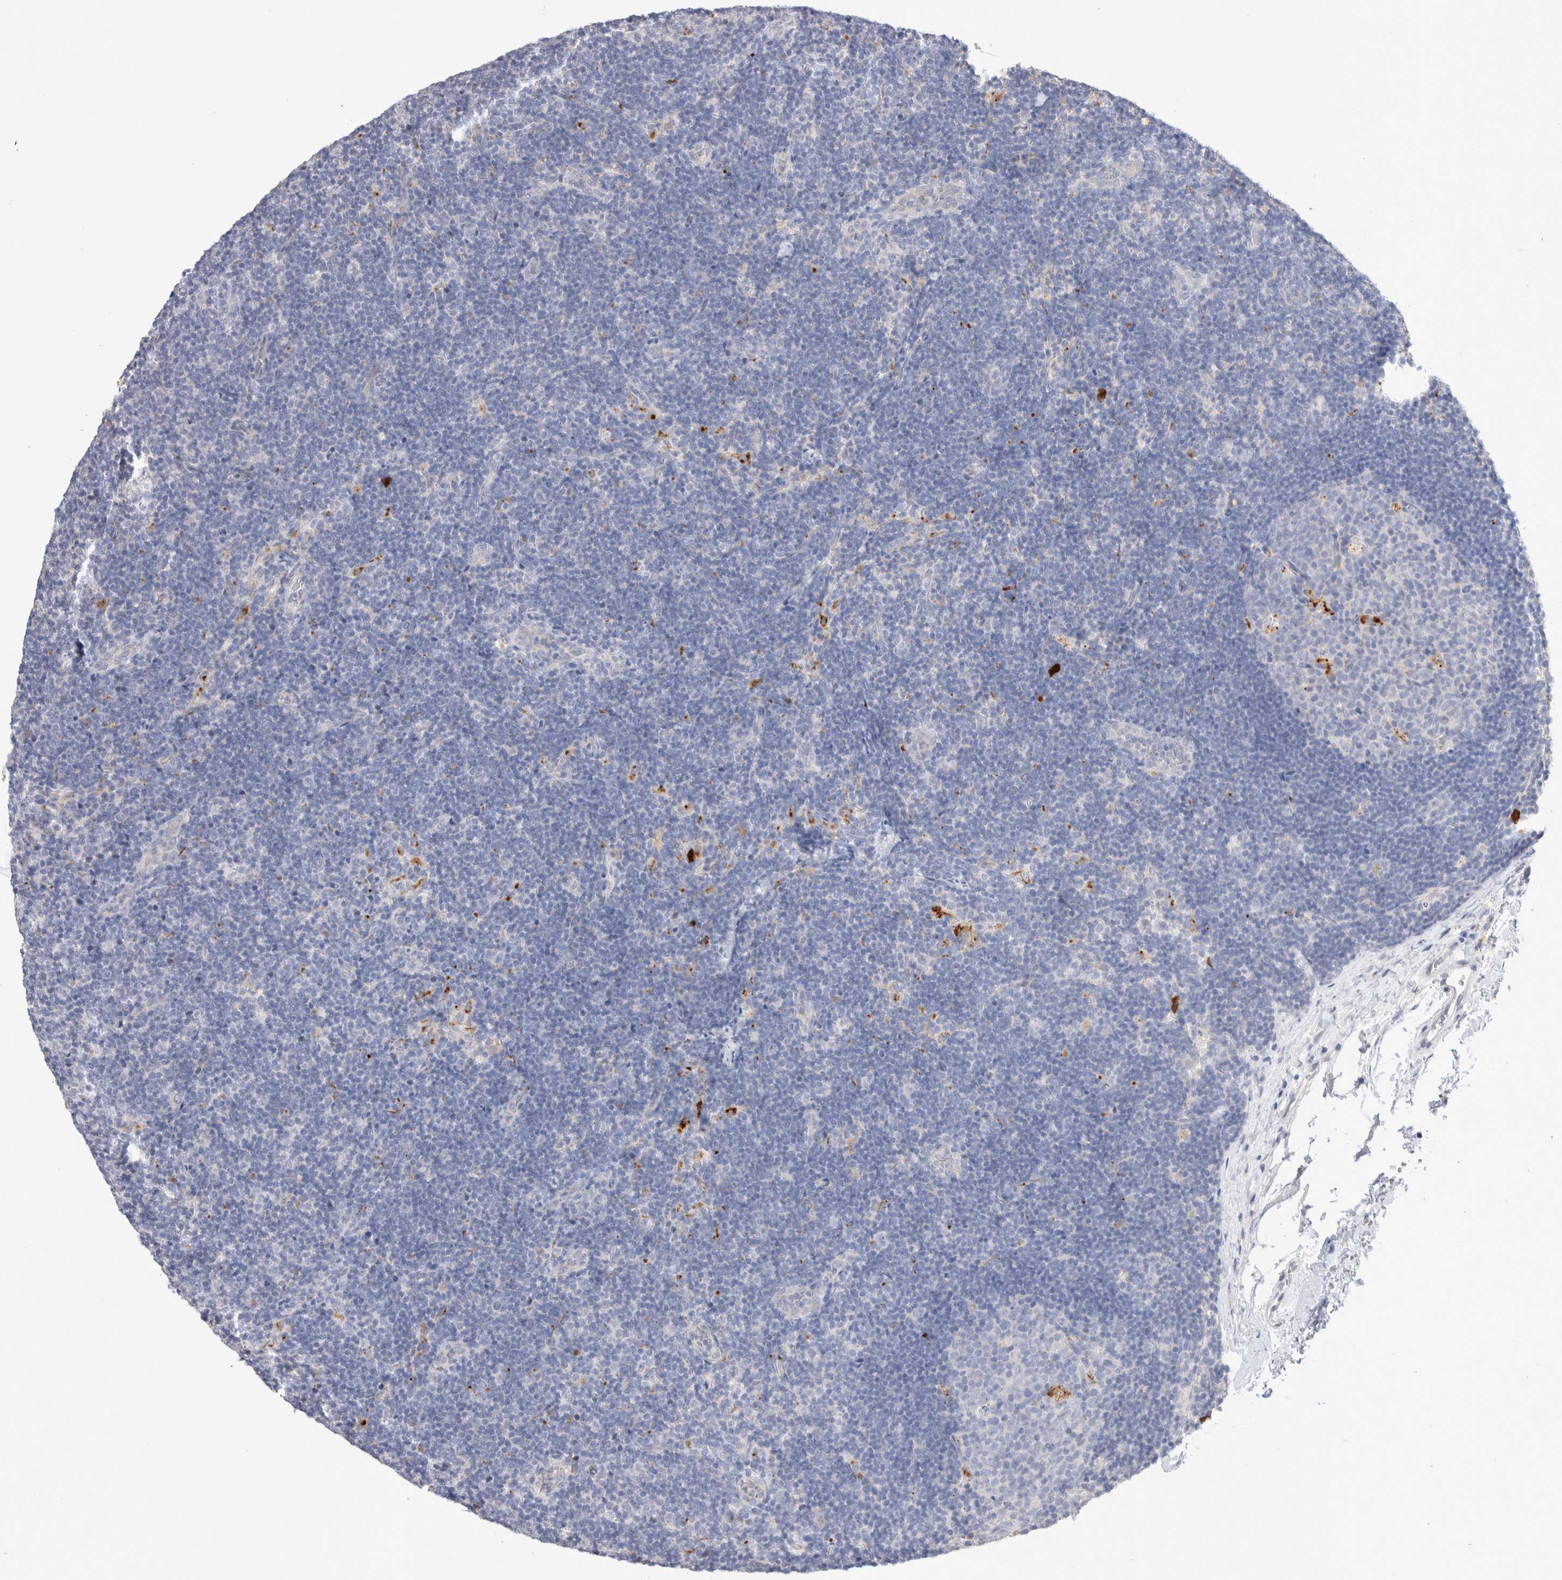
{"staining": {"intensity": "negative", "quantity": "none", "location": "none"}, "tissue": "lymph node", "cell_type": "Germinal center cells", "image_type": "normal", "snomed": [{"axis": "morphology", "description": "Normal tissue, NOS"}, {"axis": "topography", "description": "Lymph node"}], "caption": "The immunohistochemistry (IHC) micrograph has no significant positivity in germinal center cells of lymph node. (Stains: DAB immunohistochemistry (IHC) with hematoxylin counter stain, Microscopy: brightfield microscopy at high magnification).", "gene": "HPGDS", "patient": {"sex": "female", "age": 22}}